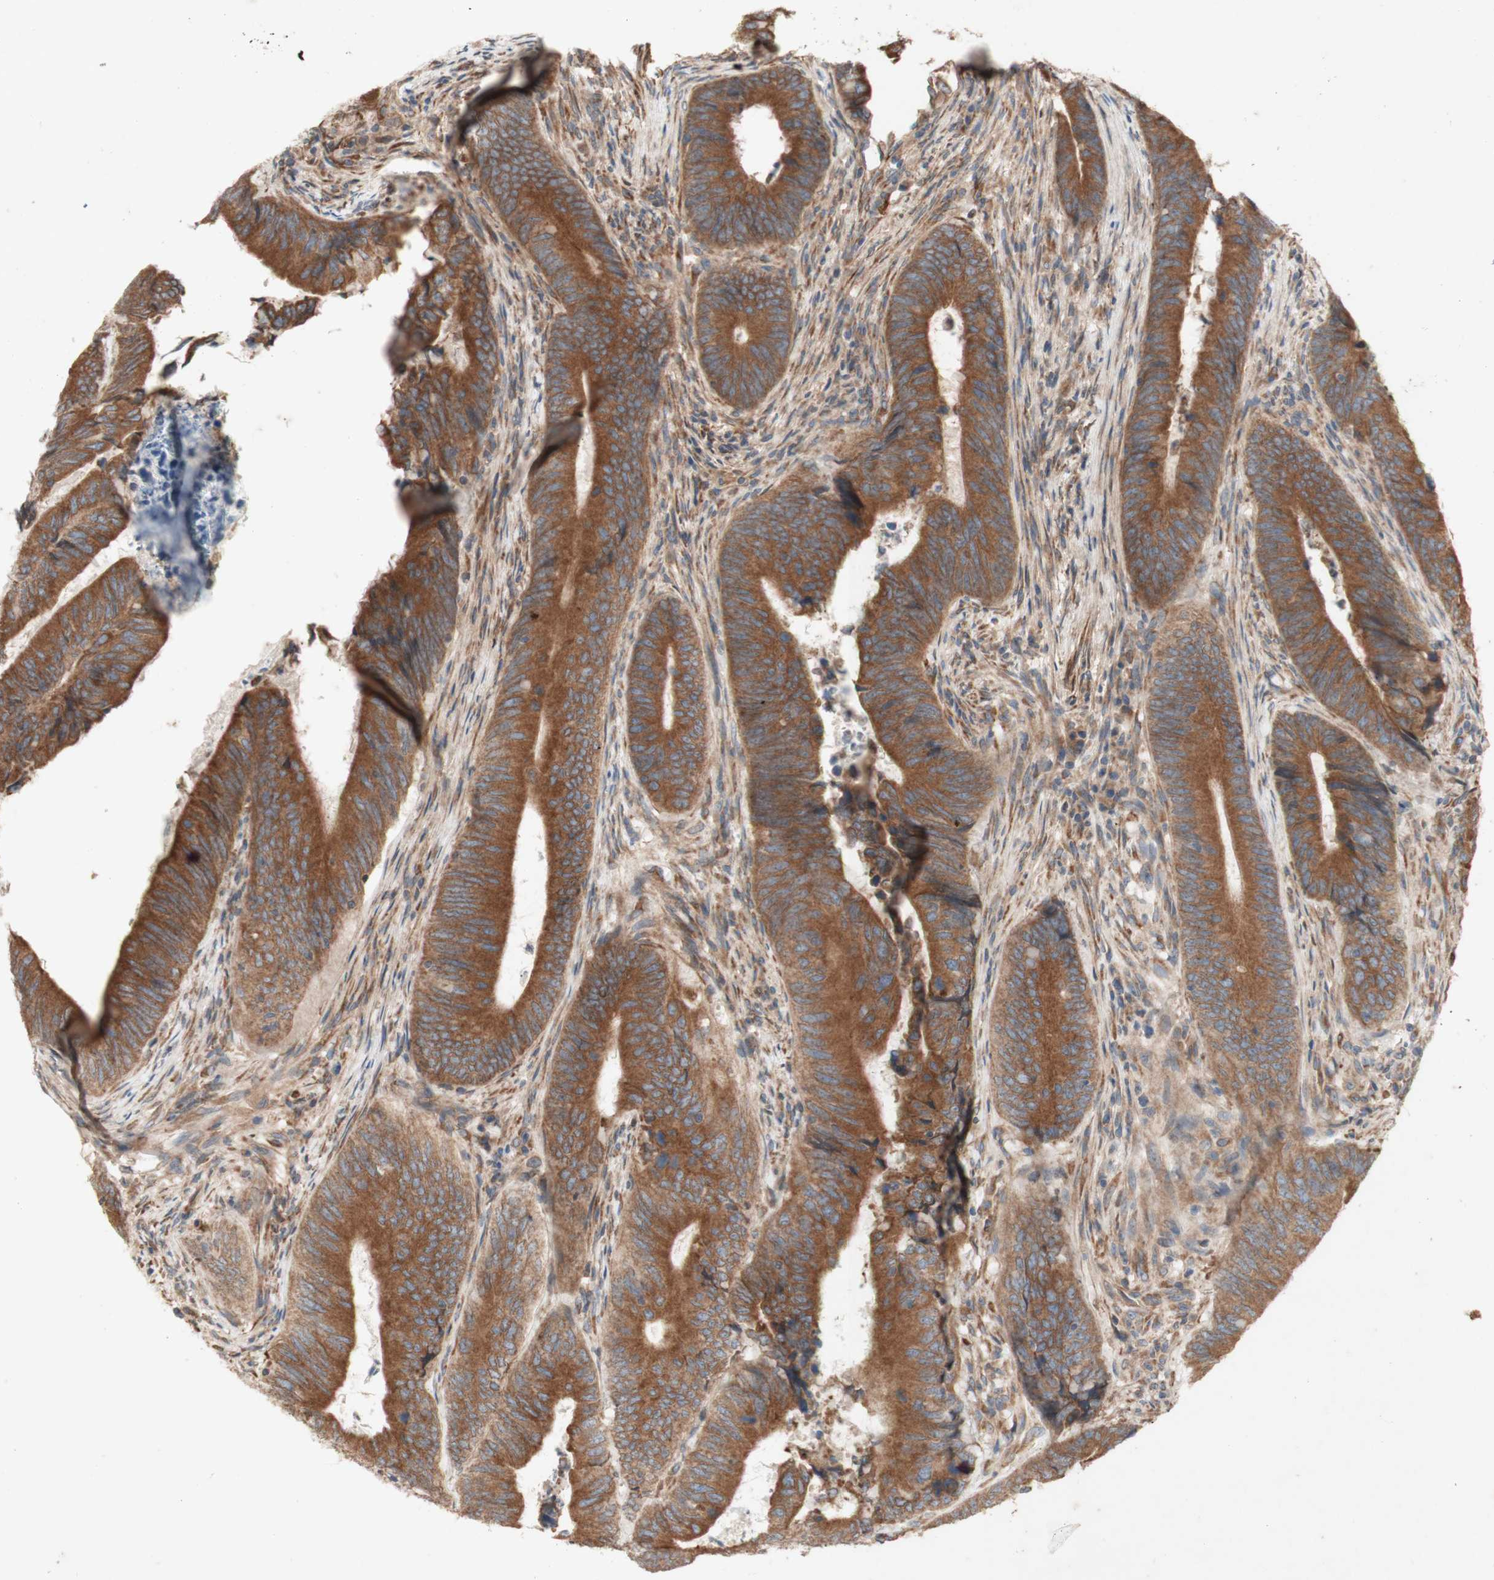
{"staining": {"intensity": "moderate", "quantity": ">75%", "location": "cytoplasmic/membranous"}, "tissue": "colorectal cancer", "cell_type": "Tumor cells", "image_type": "cancer", "snomed": [{"axis": "morphology", "description": "Normal tissue, NOS"}, {"axis": "morphology", "description": "Adenocarcinoma, NOS"}, {"axis": "topography", "description": "Colon"}], "caption": "Tumor cells exhibit medium levels of moderate cytoplasmic/membranous expression in approximately >75% of cells in colorectal cancer.", "gene": "SOCS2", "patient": {"sex": "male", "age": 56}}